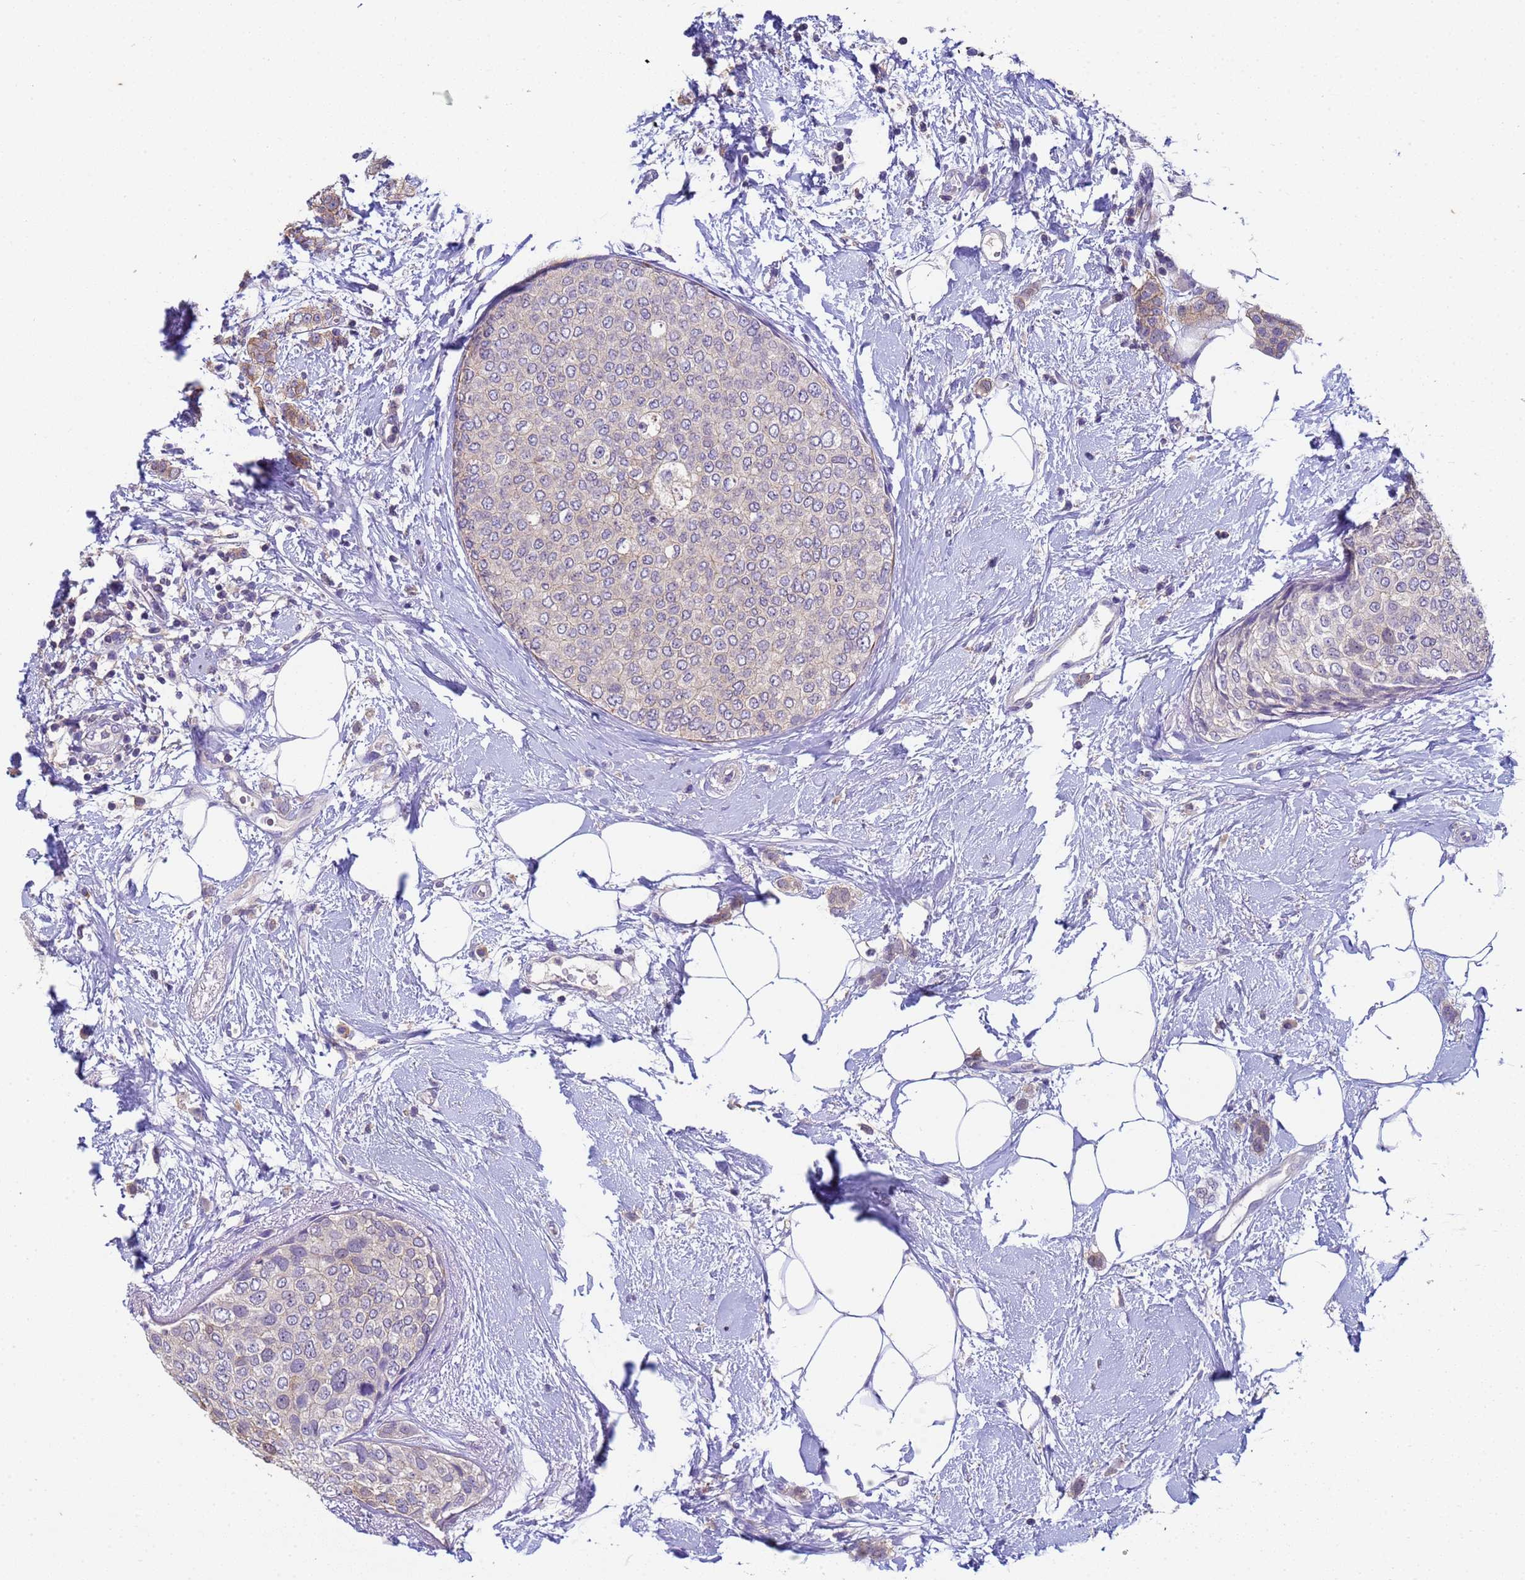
{"staining": {"intensity": "weak", "quantity": "25%-75%", "location": "cytoplasmic/membranous,nuclear"}, "tissue": "breast cancer", "cell_type": "Tumor cells", "image_type": "cancer", "snomed": [{"axis": "morphology", "description": "Duct carcinoma"}, {"axis": "topography", "description": "Breast"}], "caption": "Immunohistochemistry of human intraductal carcinoma (breast) demonstrates low levels of weak cytoplasmic/membranous and nuclear expression in about 25%-75% of tumor cells.", "gene": "KLHL13", "patient": {"sex": "female", "age": 72}}